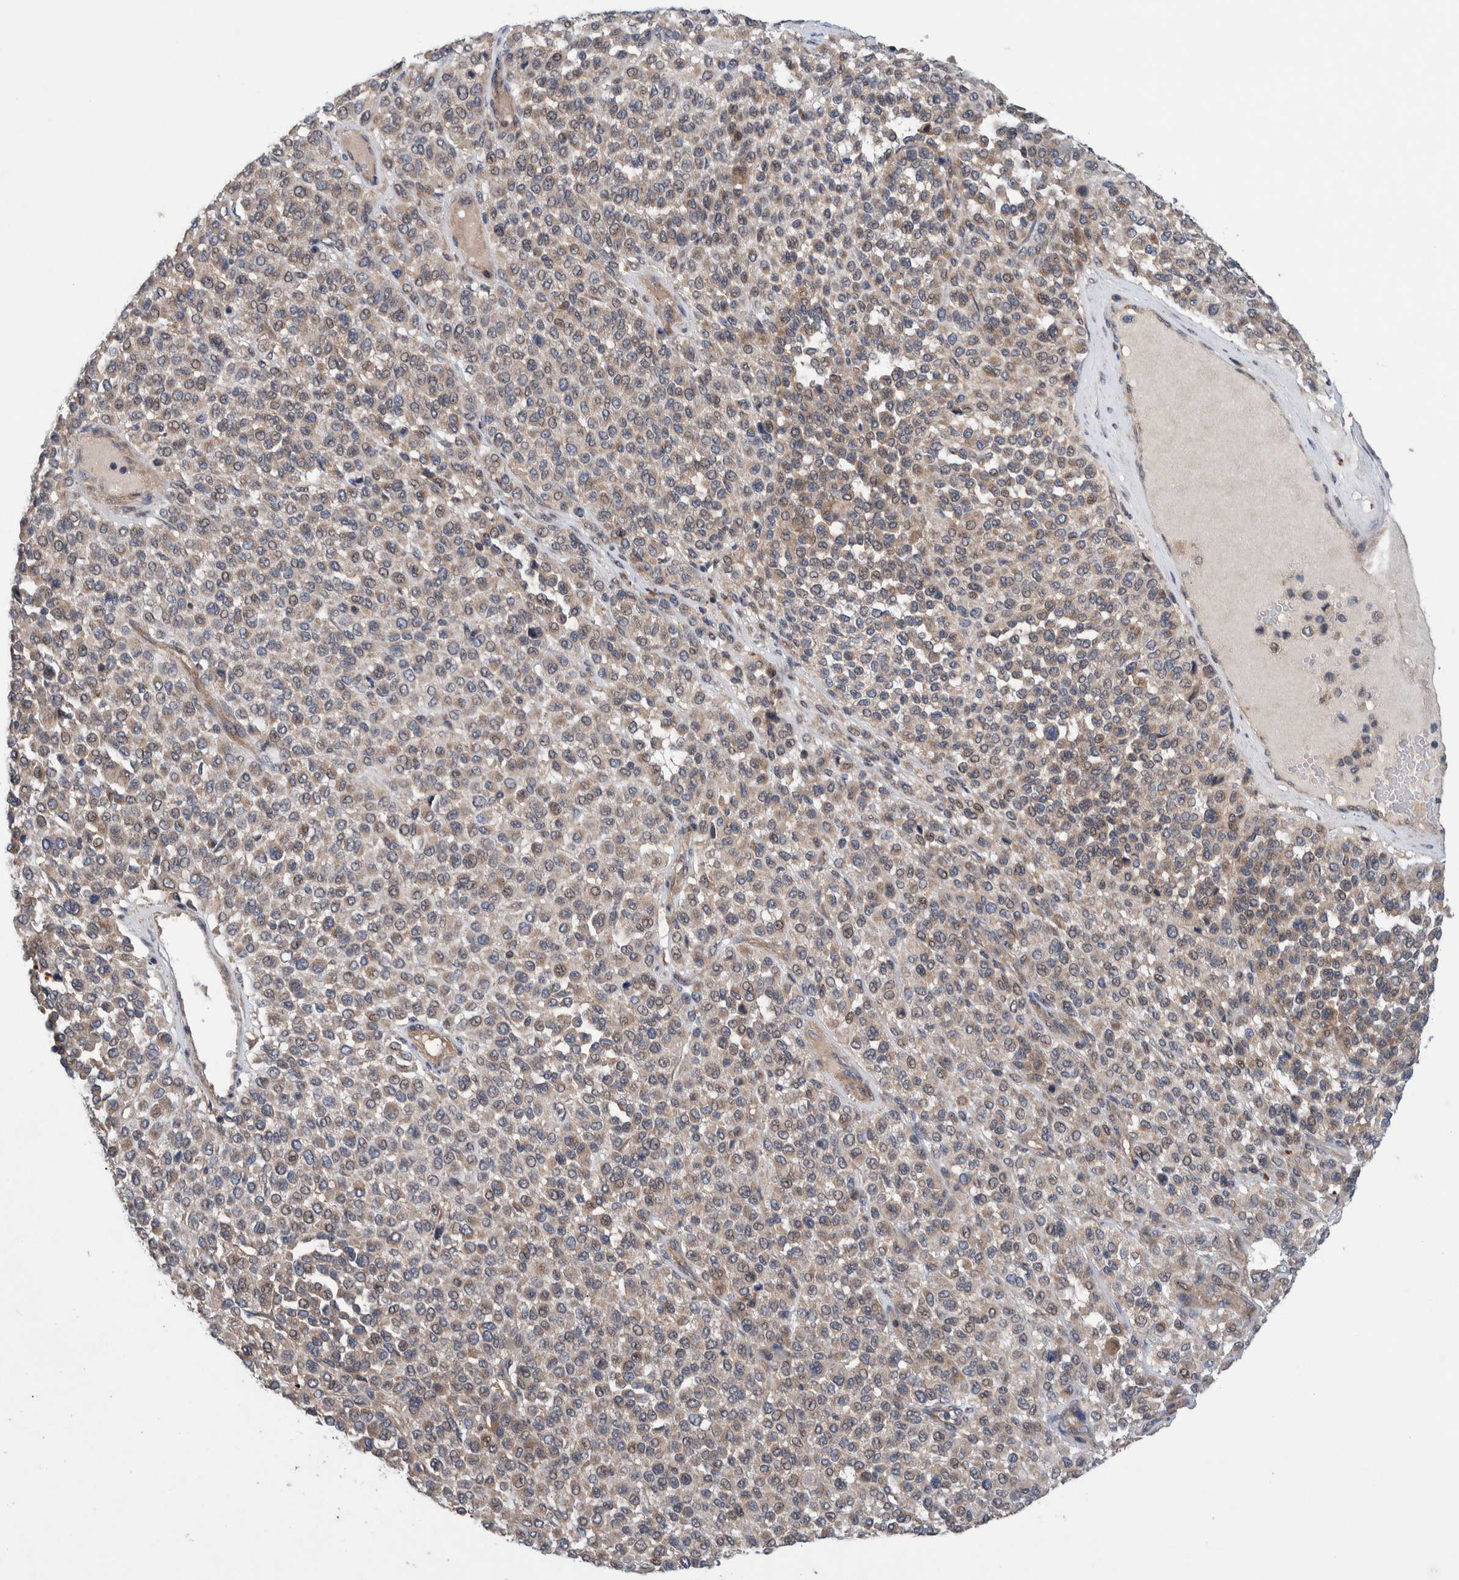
{"staining": {"intensity": "weak", "quantity": "25%-75%", "location": "cytoplasmic/membranous"}, "tissue": "melanoma", "cell_type": "Tumor cells", "image_type": "cancer", "snomed": [{"axis": "morphology", "description": "Malignant melanoma, Metastatic site"}, {"axis": "topography", "description": "Pancreas"}], "caption": "Malignant melanoma (metastatic site) was stained to show a protein in brown. There is low levels of weak cytoplasmic/membranous expression in about 25%-75% of tumor cells.", "gene": "PIK3R6", "patient": {"sex": "female", "age": 30}}